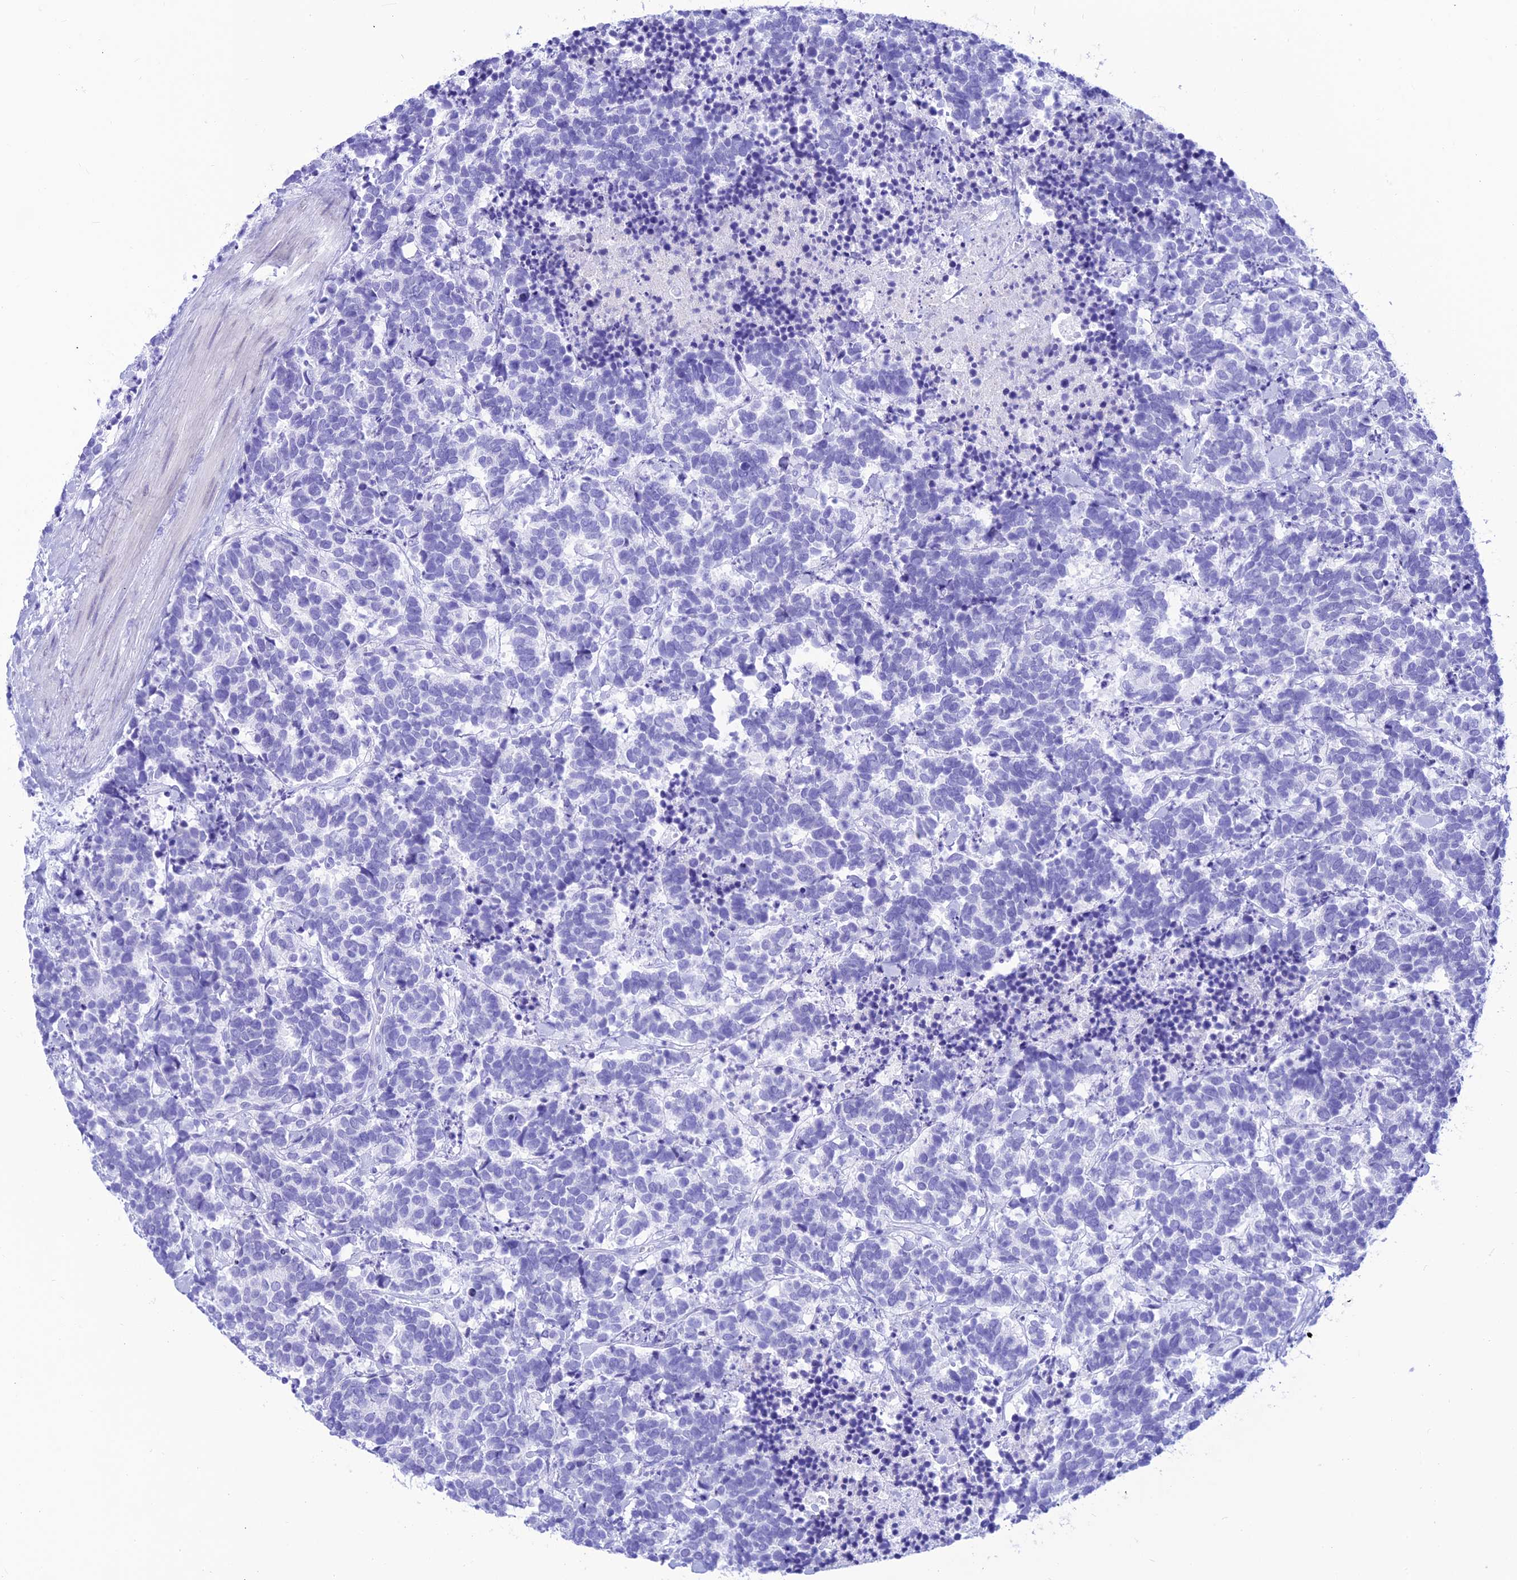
{"staining": {"intensity": "negative", "quantity": "none", "location": "none"}, "tissue": "carcinoid", "cell_type": "Tumor cells", "image_type": "cancer", "snomed": [{"axis": "morphology", "description": "Carcinoma, NOS"}, {"axis": "morphology", "description": "Carcinoid, malignant, NOS"}, {"axis": "topography", "description": "Prostate"}], "caption": "Carcinoma was stained to show a protein in brown. There is no significant positivity in tumor cells.", "gene": "PRNP", "patient": {"sex": "male", "age": 57}}